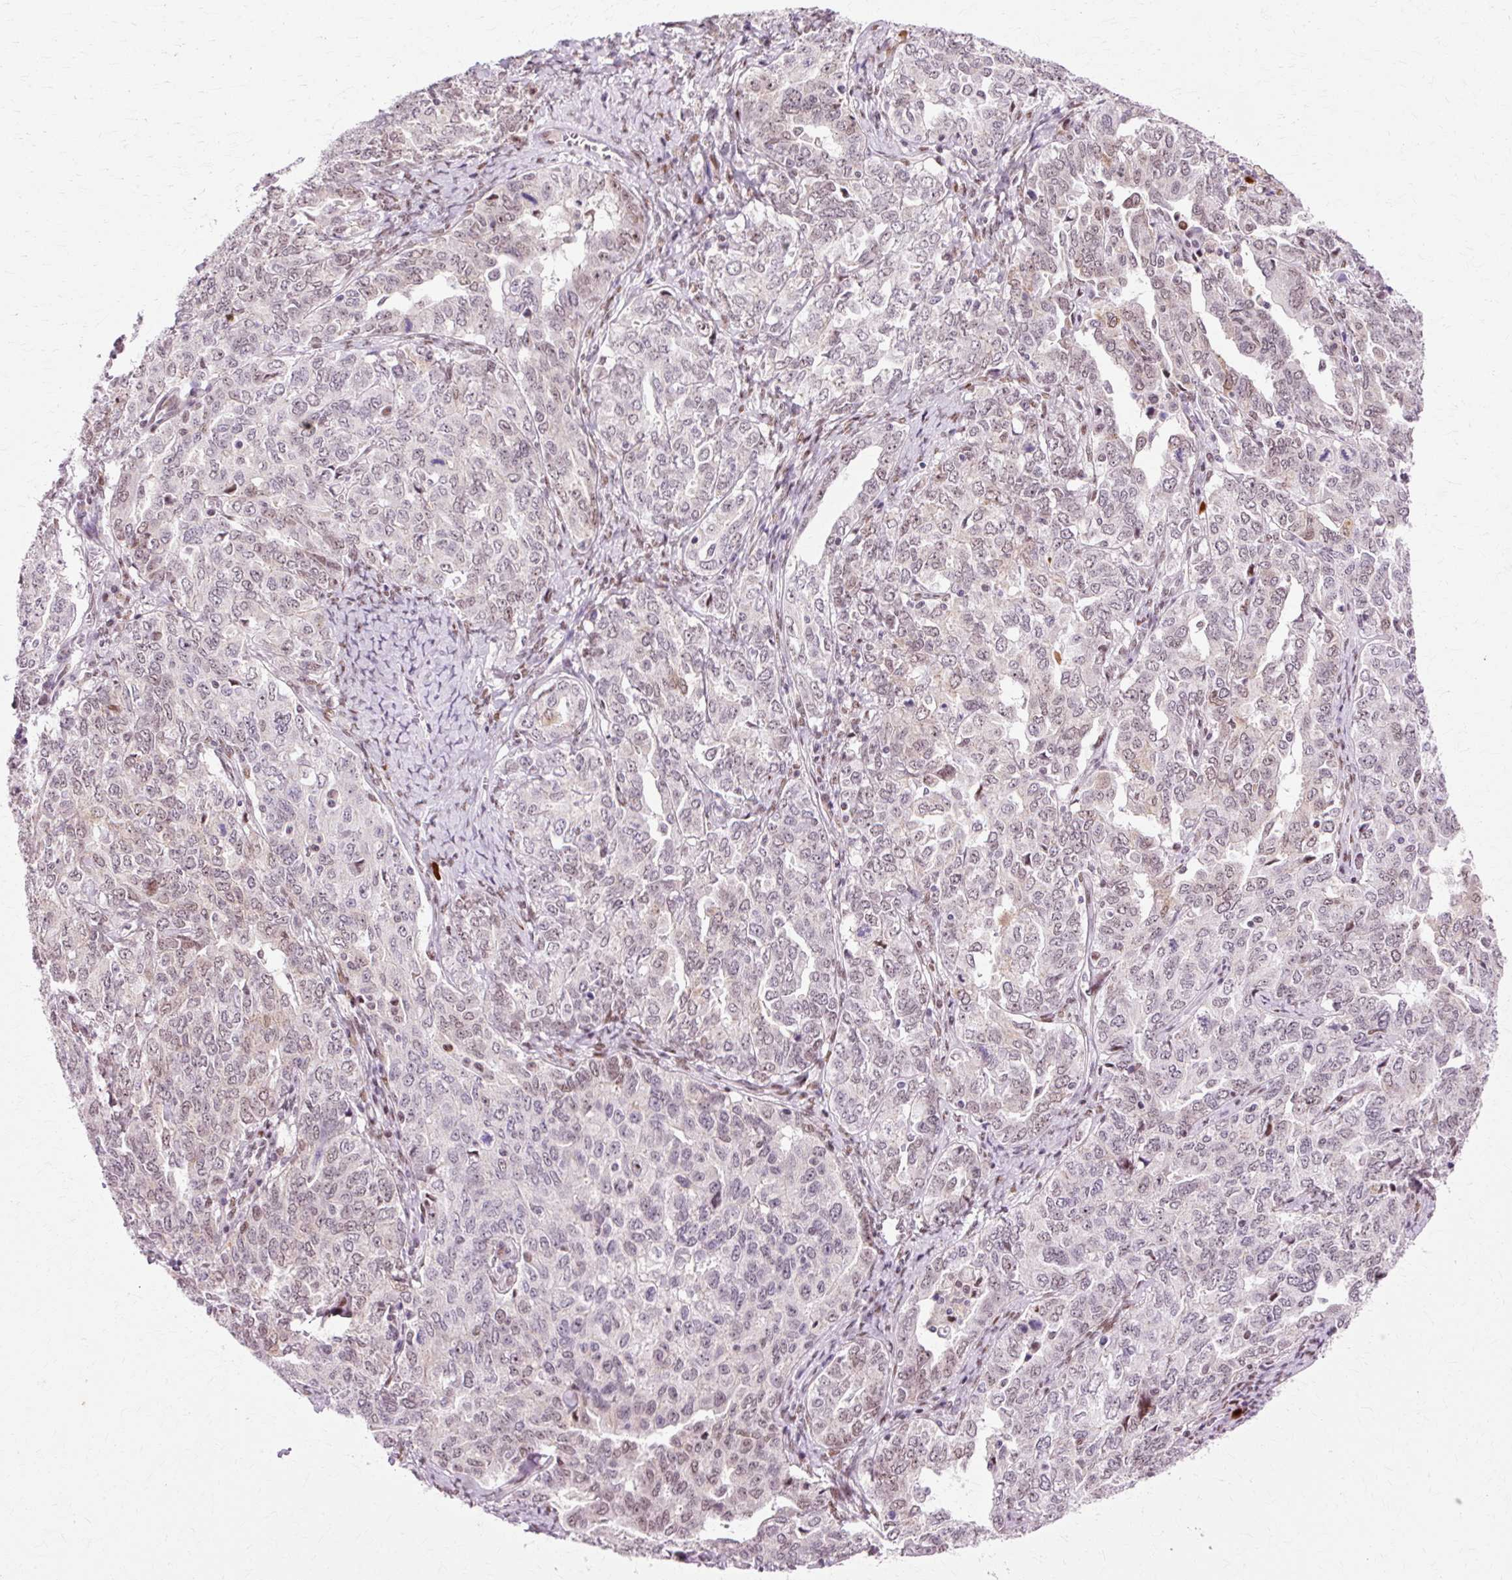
{"staining": {"intensity": "weak", "quantity": "<25%", "location": "nuclear"}, "tissue": "ovarian cancer", "cell_type": "Tumor cells", "image_type": "cancer", "snomed": [{"axis": "morphology", "description": "Carcinoma, endometroid"}, {"axis": "topography", "description": "Ovary"}], "caption": "This is a micrograph of immunohistochemistry staining of endometroid carcinoma (ovarian), which shows no staining in tumor cells.", "gene": "MACROD2", "patient": {"sex": "female", "age": 62}}